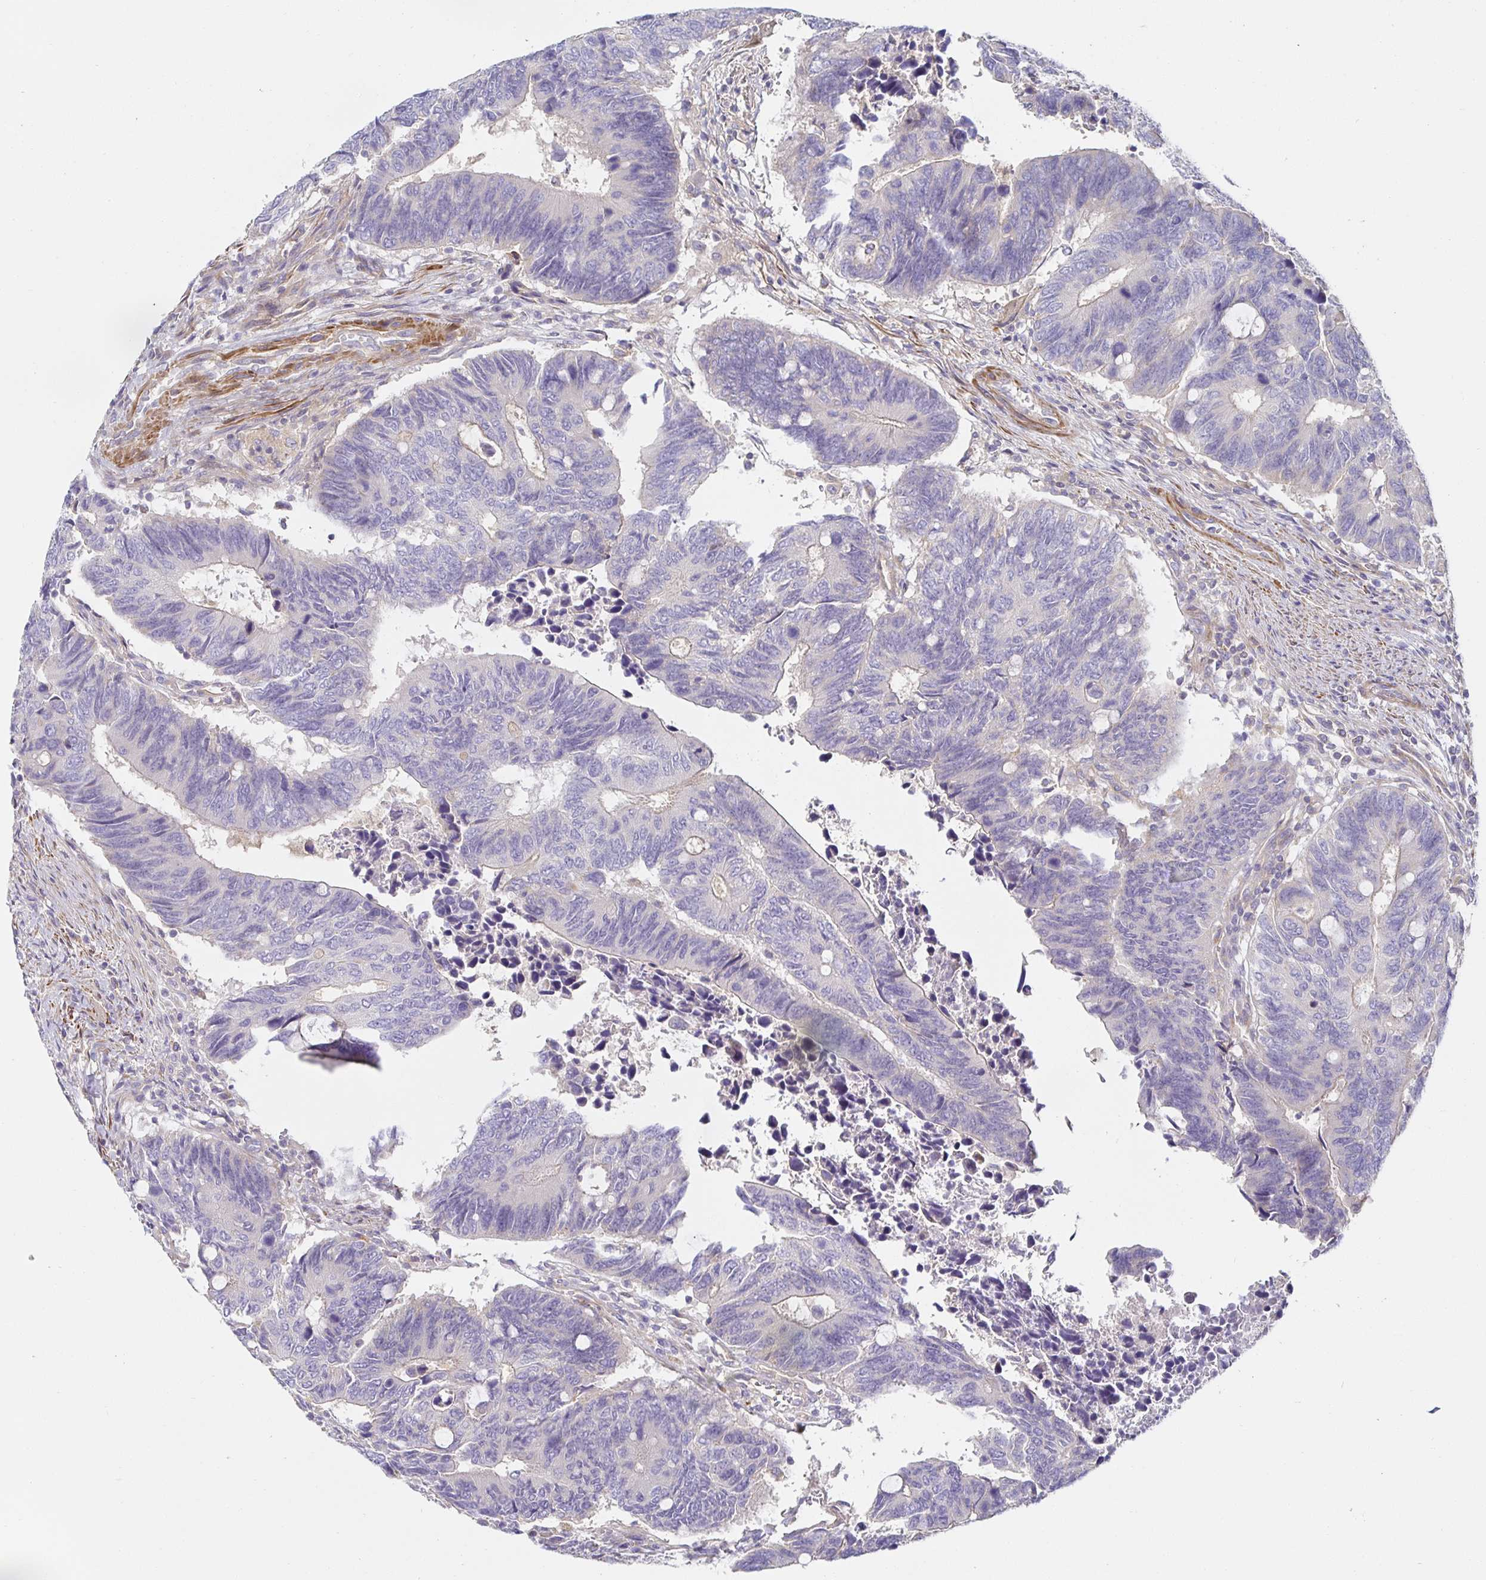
{"staining": {"intensity": "negative", "quantity": "none", "location": "none"}, "tissue": "colorectal cancer", "cell_type": "Tumor cells", "image_type": "cancer", "snomed": [{"axis": "morphology", "description": "Adenocarcinoma, NOS"}, {"axis": "topography", "description": "Colon"}], "caption": "There is no significant staining in tumor cells of colorectal adenocarcinoma. (Brightfield microscopy of DAB (3,3'-diaminobenzidine) IHC at high magnification).", "gene": "METTL22", "patient": {"sex": "male", "age": 87}}